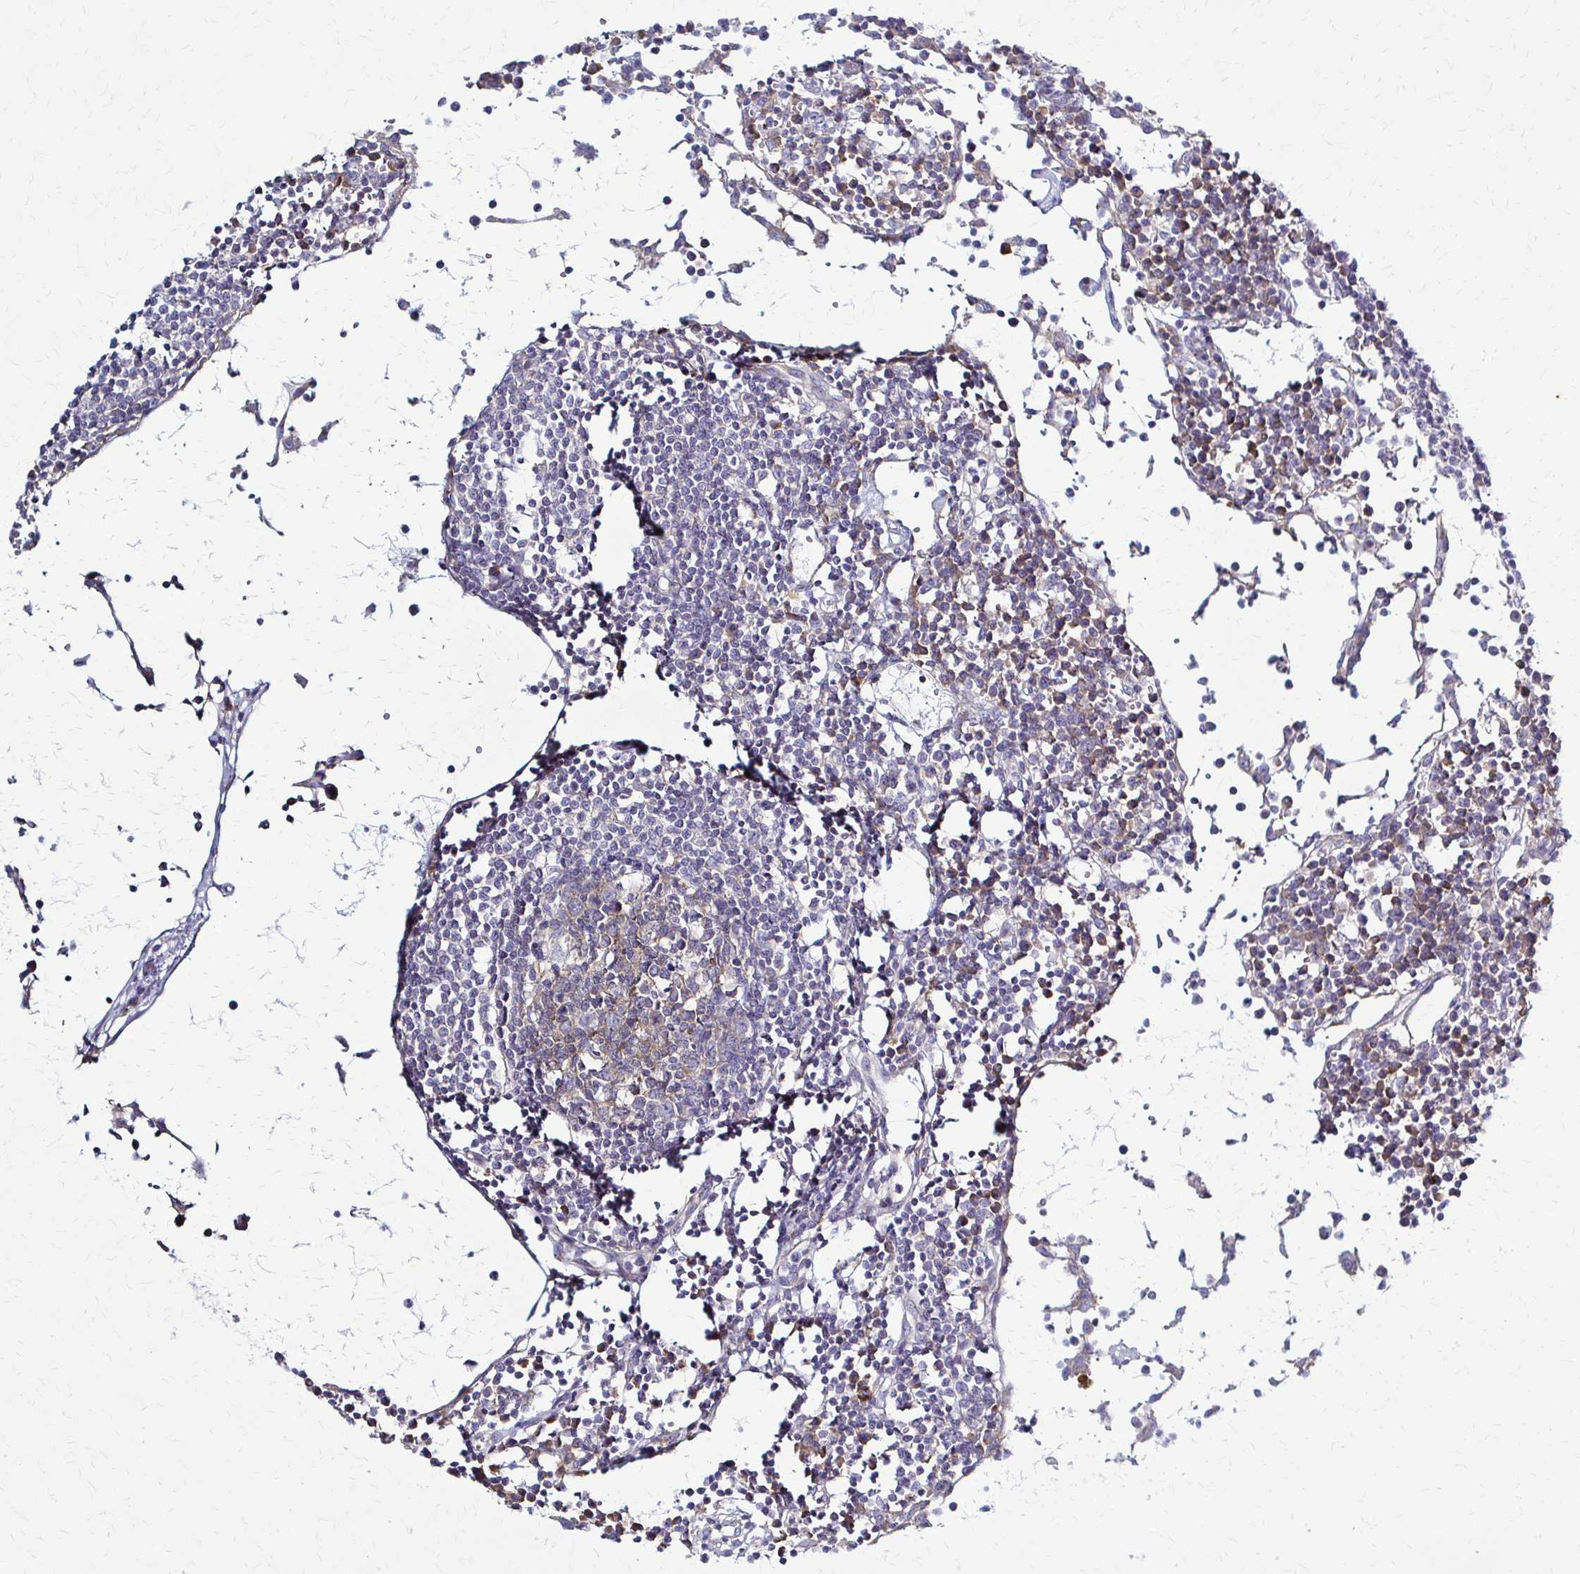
{"staining": {"intensity": "weak", "quantity": "25%-75%", "location": "cytoplasmic/membranous"}, "tissue": "lymph node", "cell_type": "Germinal center cells", "image_type": "normal", "snomed": [{"axis": "morphology", "description": "Normal tissue, NOS"}, {"axis": "topography", "description": "Lymph node"}], "caption": "Protein staining of unremarkable lymph node displays weak cytoplasmic/membranous expression in approximately 25%-75% of germinal center cells.", "gene": "PRKRA", "patient": {"sex": "female", "age": 78}}